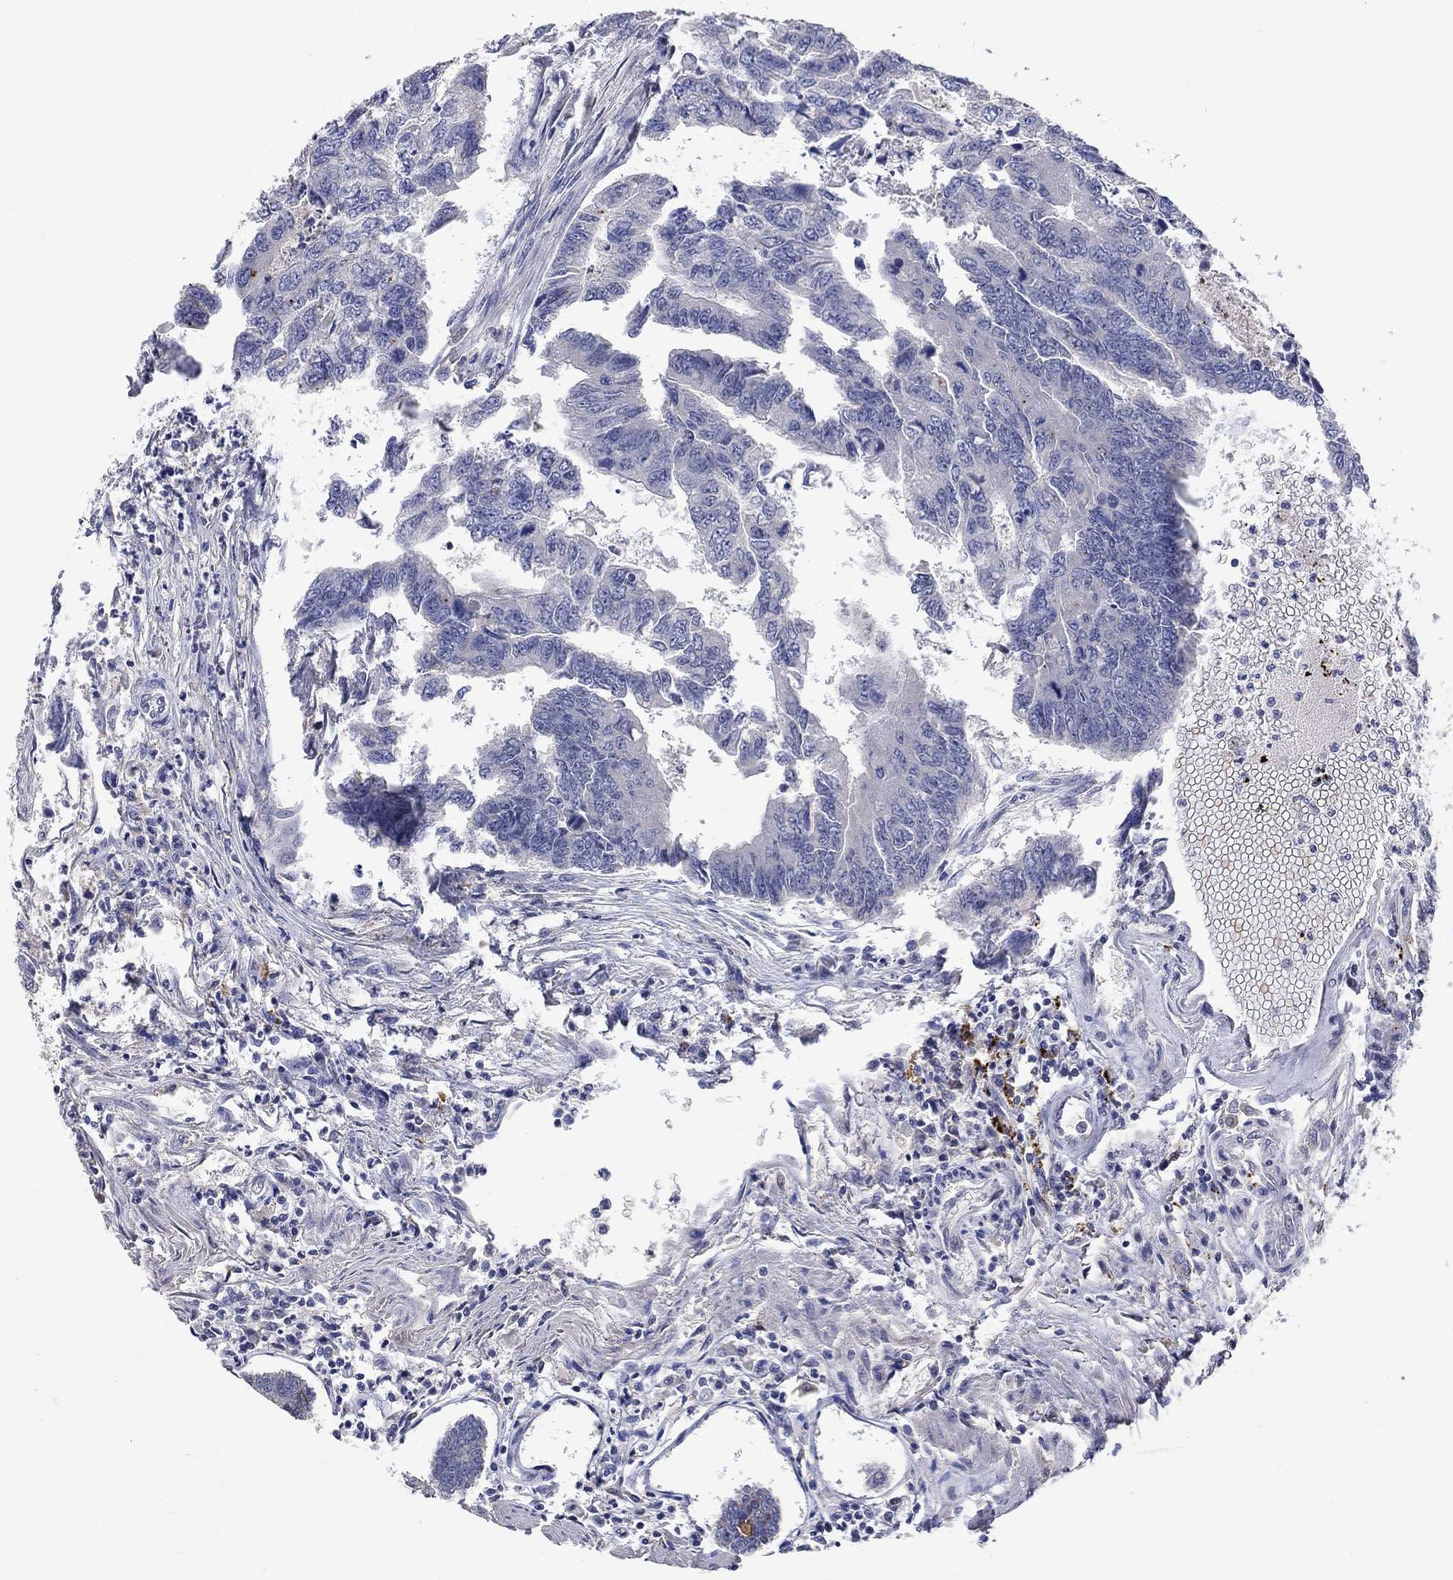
{"staining": {"intensity": "negative", "quantity": "none", "location": "none"}, "tissue": "colorectal cancer", "cell_type": "Tumor cells", "image_type": "cancer", "snomed": [{"axis": "morphology", "description": "Adenocarcinoma, NOS"}, {"axis": "topography", "description": "Colon"}], "caption": "Immunohistochemical staining of human colorectal cancer (adenocarcinoma) displays no significant expression in tumor cells.", "gene": "CTSB", "patient": {"sex": "female", "age": 65}}